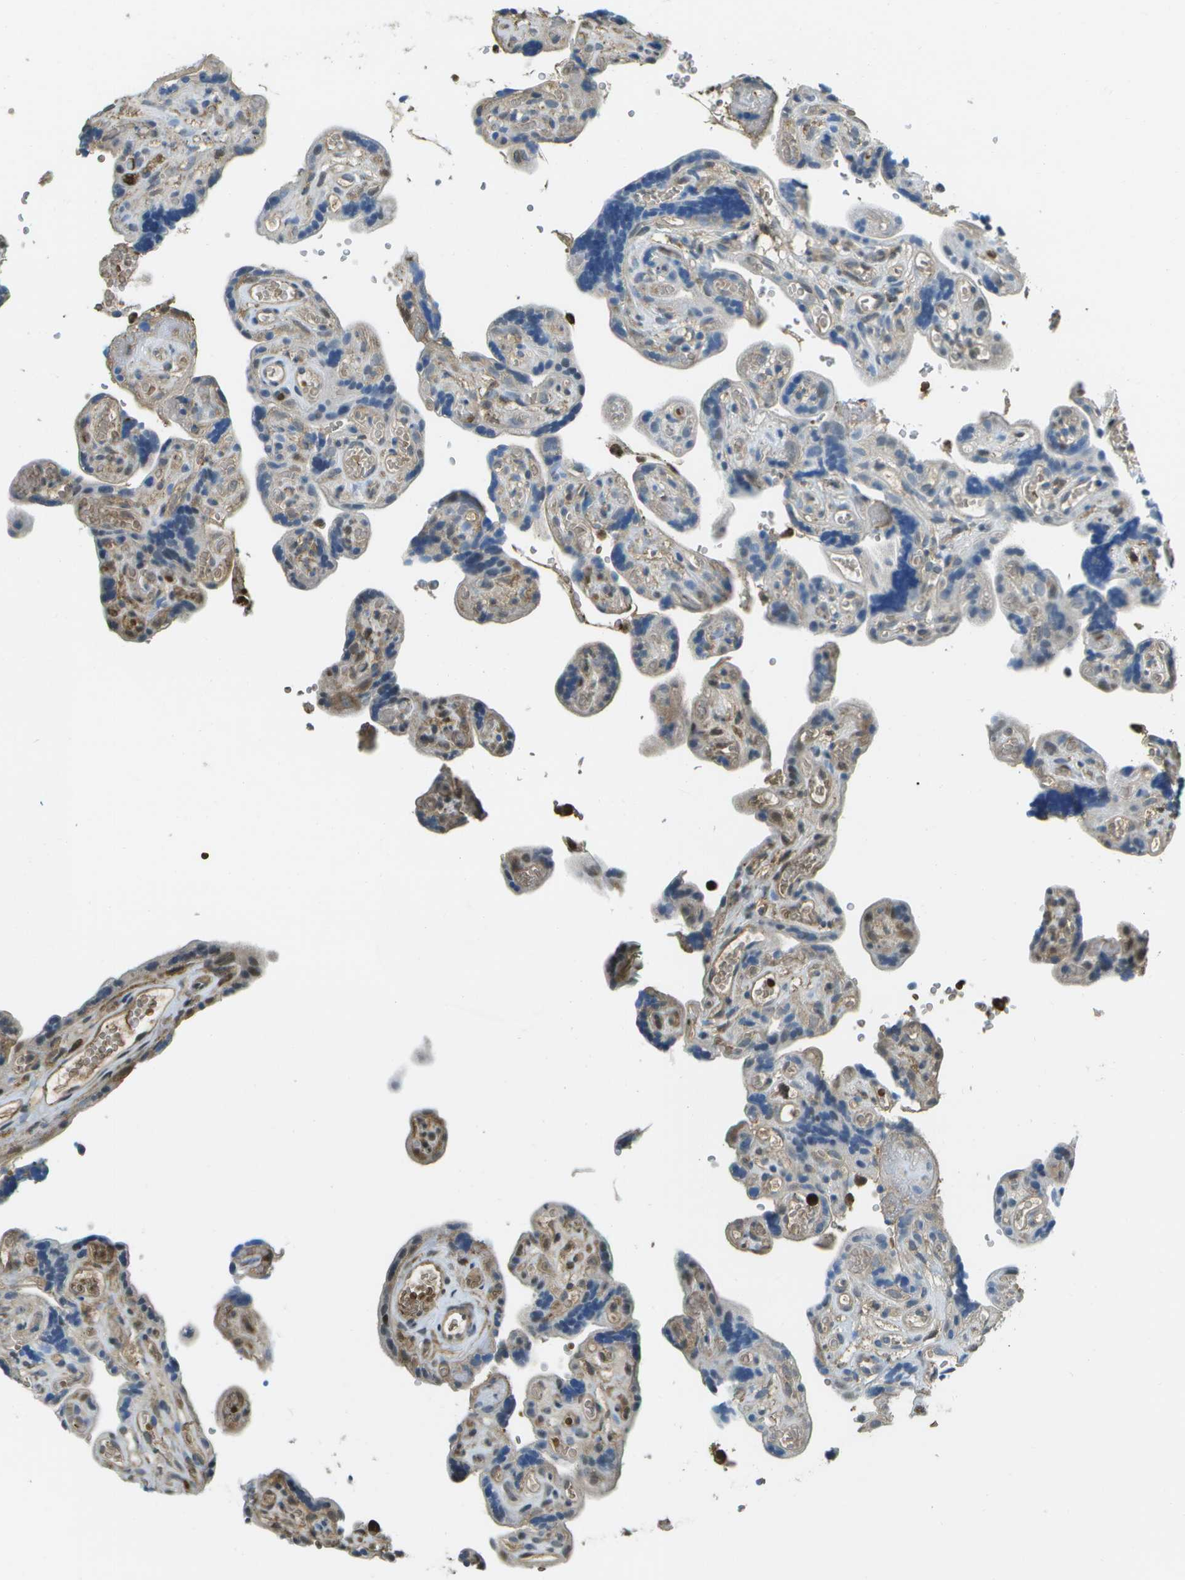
{"staining": {"intensity": "moderate", "quantity": "<25%", "location": "cytoplasmic/membranous"}, "tissue": "placenta", "cell_type": "Decidual cells", "image_type": "normal", "snomed": [{"axis": "morphology", "description": "Normal tissue, NOS"}, {"axis": "topography", "description": "Placenta"}], "caption": "A high-resolution micrograph shows IHC staining of normal placenta, which demonstrates moderate cytoplasmic/membranous staining in approximately <25% of decidual cells. (DAB (3,3'-diaminobenzidine) IHC with brightfield microscopy, high magnification).", "gene": "CACHD1", "patient": {"sex": "female", "age": 30}}